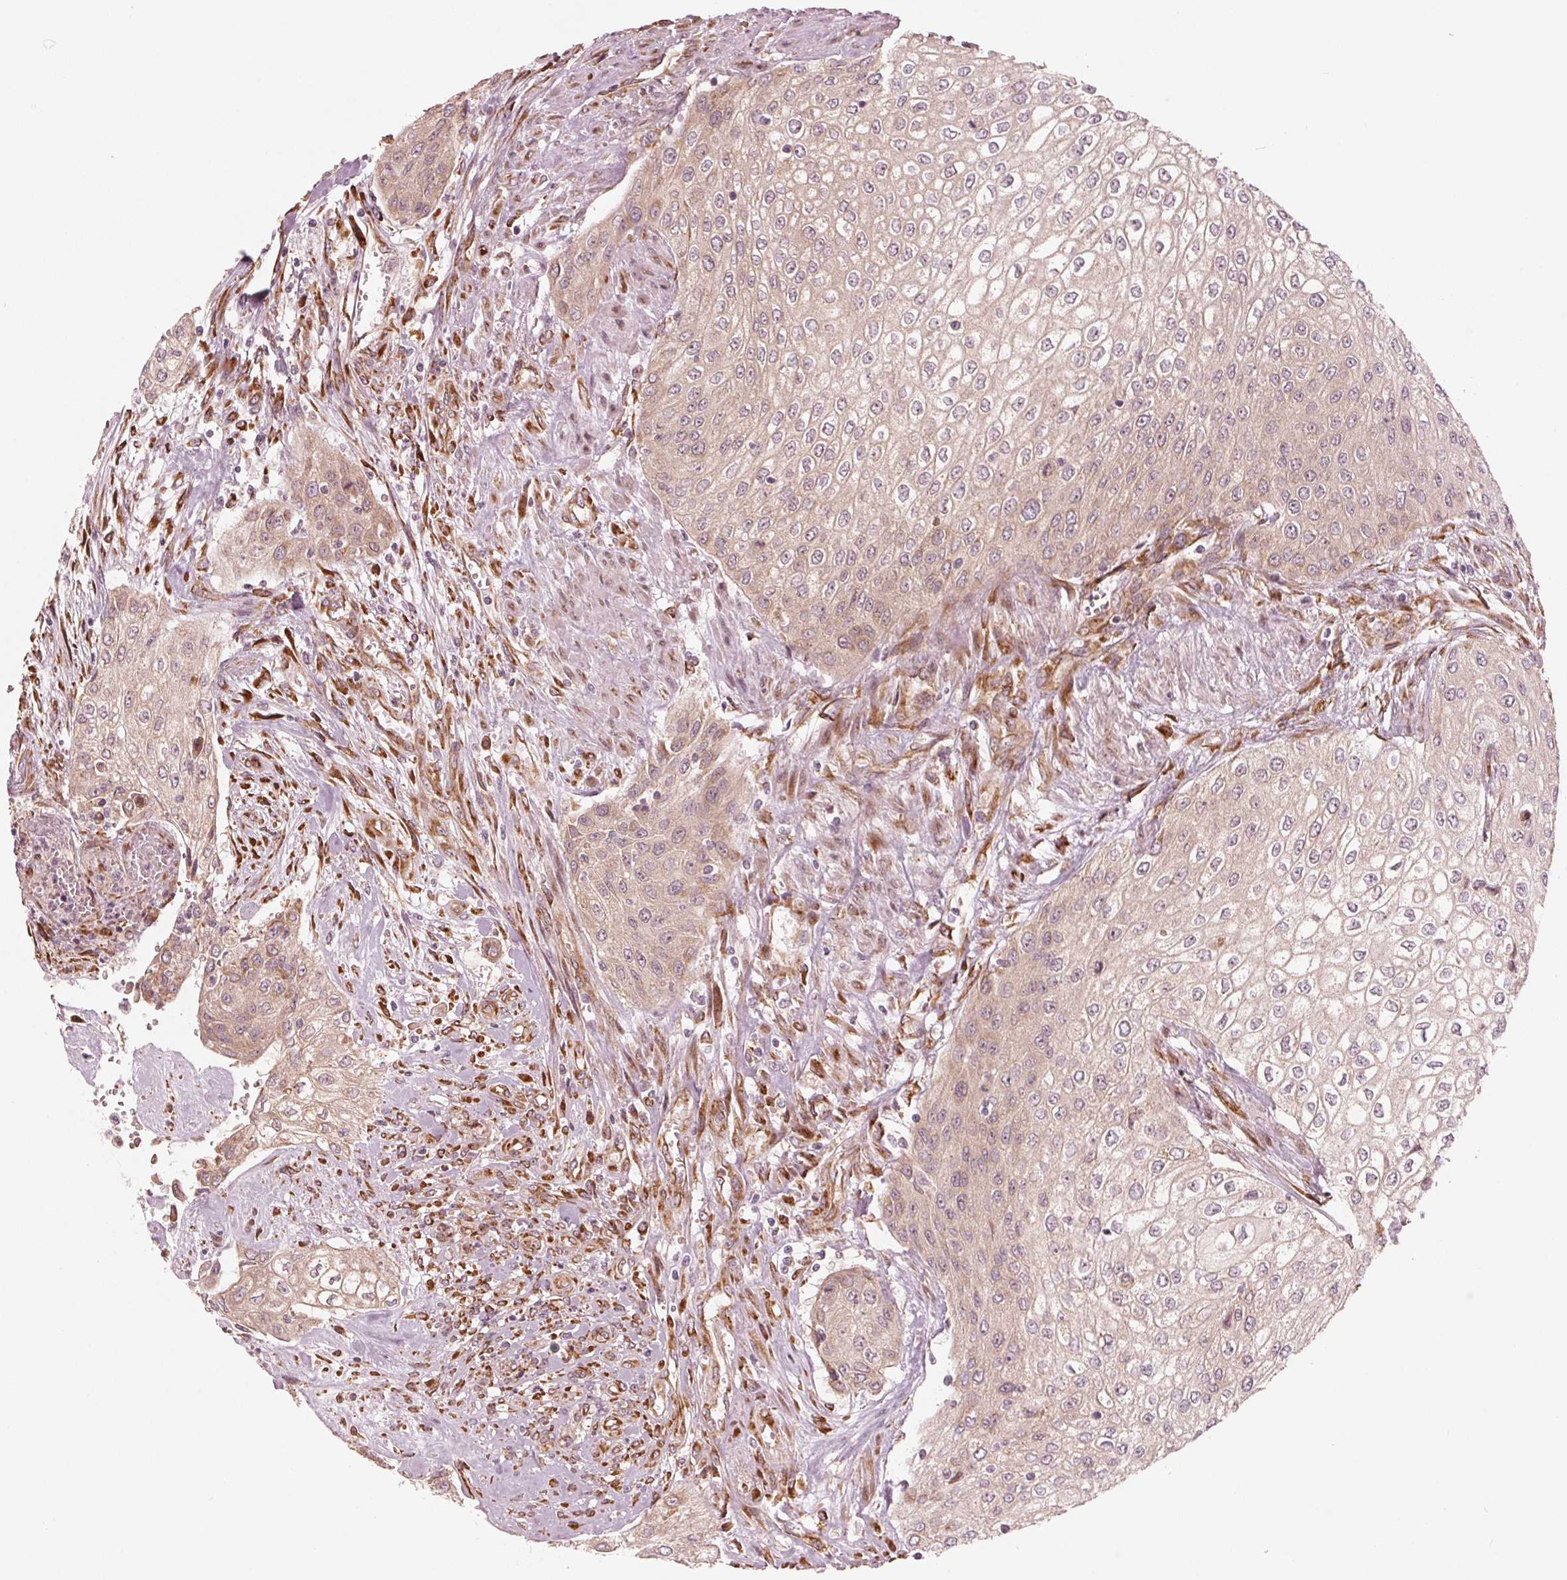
{"staining": {"intensity": "weak", "quantity": "25%-75%", "location": "cytoplasmic/membranous"}, "tissue": "urothelial cancer", "cell_type": "Tumor cells", "image_type": "cancer", "snomed": [{"axis": "morphology", "description": "Urothelial carcinoma, High grade"}, {"axis": "topography", "description": "Urinary bladder"}], "caption": "Human high-grade urothelial carcinoma stained with a protein marker displays weak staining in tumor cells.", "gene": "CMIP", "patient": {"sex": "male", "age": 62}}